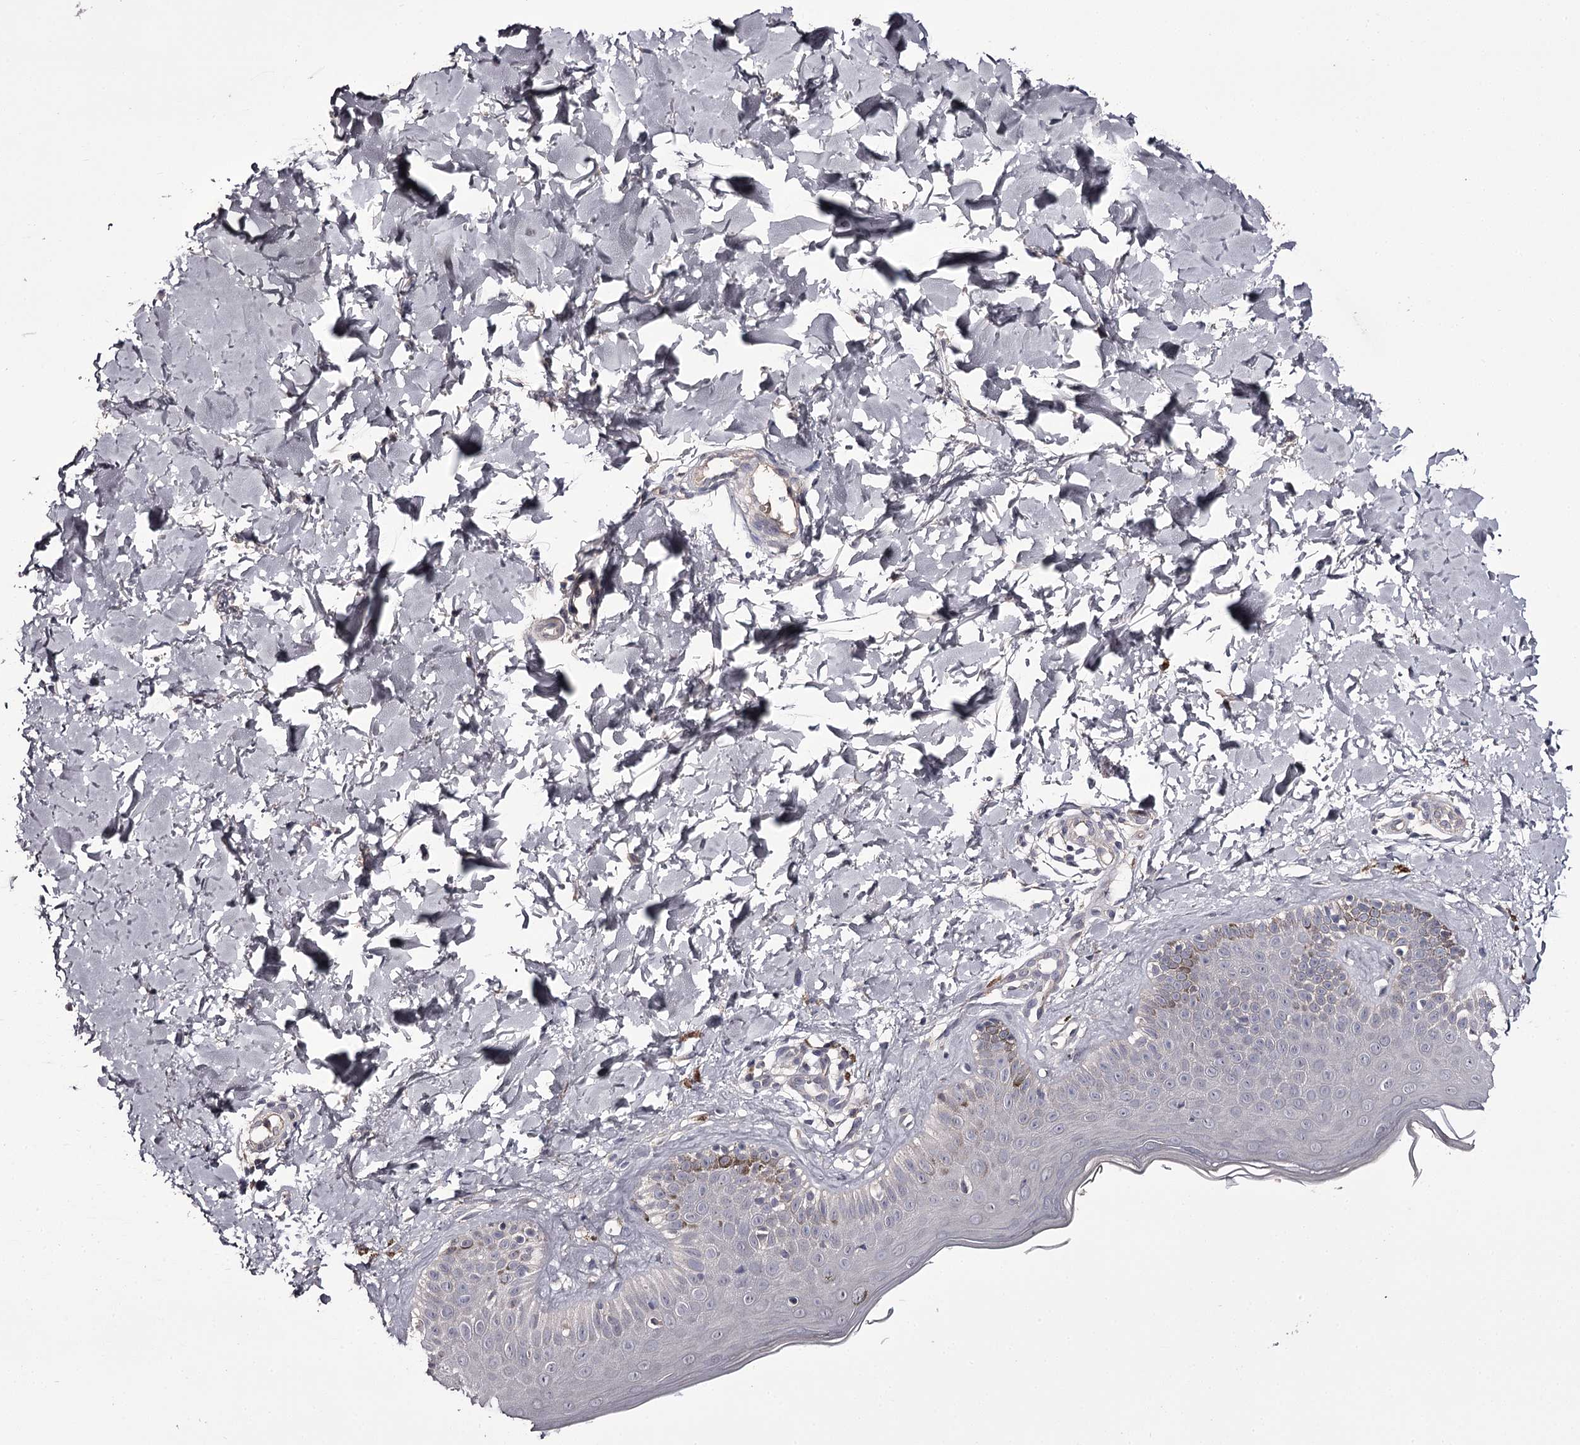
{"staining": {"intensity": "negative", "quantity": "none", "location": "none"}, "tissue": "skin", "cell_type": "Fibroblasts", "image_type": "normal", "snomed": [{"axis": "morphology", "description": "Normal tissue, NOS"}, {"axis": "topography", "description": "Skin"}], "caption": "Fibroblasts show no significant protein expression in normal skin. The staining was performed using DAB to visualize the protein expression in brown, while the nuclei were stained in blue with hematoxylin (Magnification: 20x).", "gene": "PRM2", "patient": {"sex": "male", "age": 52}}